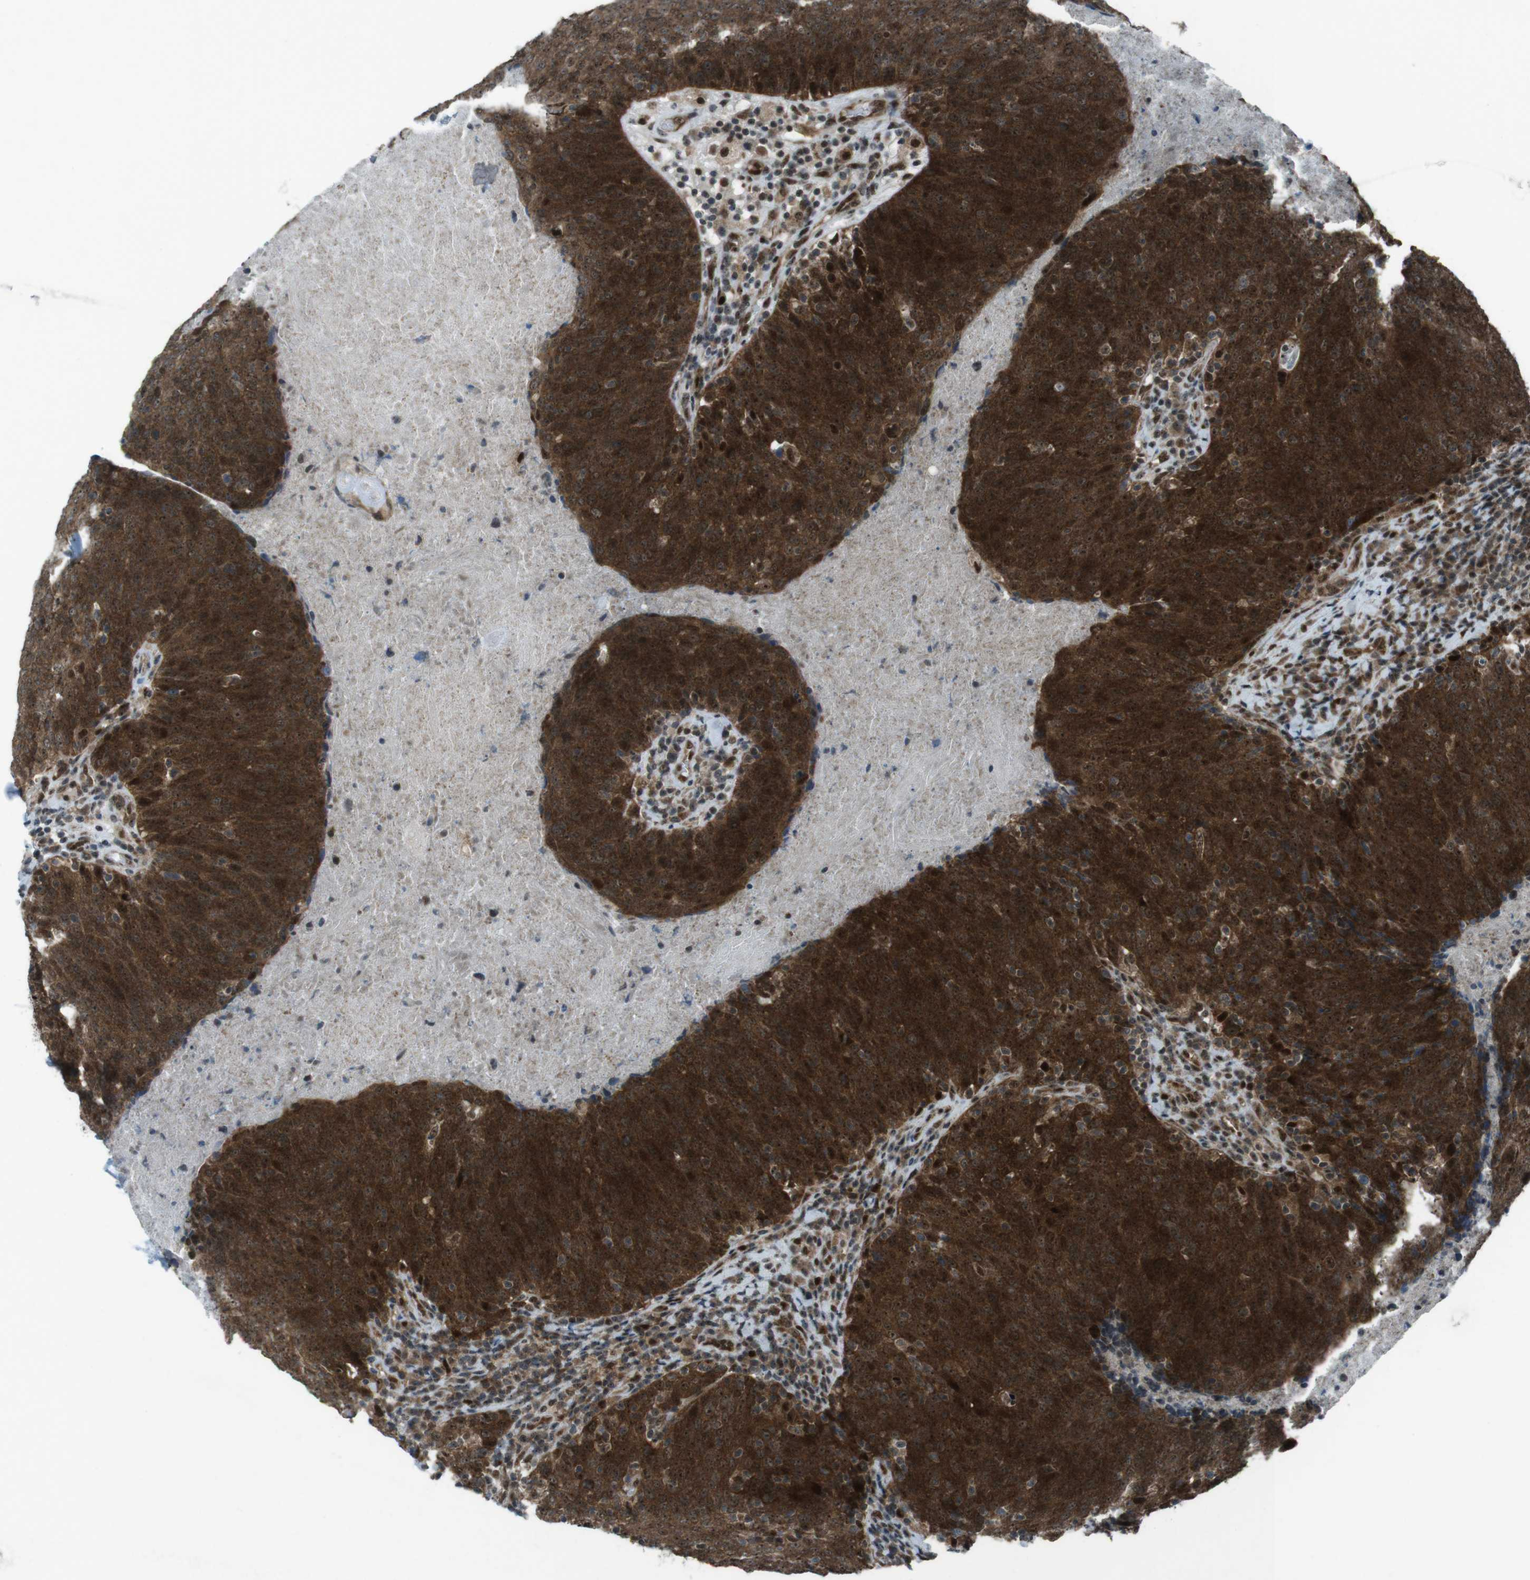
{"staining": {"intensity": "strong", "quantity": ">75%", "location": "cytoplasmic/membranous,nuclear"}, "tissue": "head and neck cancer", "cell_type": "Tumor cells", "image_type": "cancer", "snomed": [{"axis": "morphology", "description": "Squamous cell carcinoma, NOS"}, {"axis": "morphology", "description": "Squamous cell carcinoma, metastatic, NOS"}, {"axis": "topography", "description": "Lymph node"}, {"axis": "topography", "description": "Head-Neck"}], "caption": "IHC micrograph of neoplastic tissue: head and neck cancer (squamous cell carcinoma) stained using immunohistochemistry reveals high levels of strong protein expression localized specifically in the cytoplasmic/membranous and nuclear of tumor cells, appearing as a cytoplasmic/membranous and nuclear brown color.", "gene": "CSNK1D", "patient": {"sex": "male", "age": 62}}